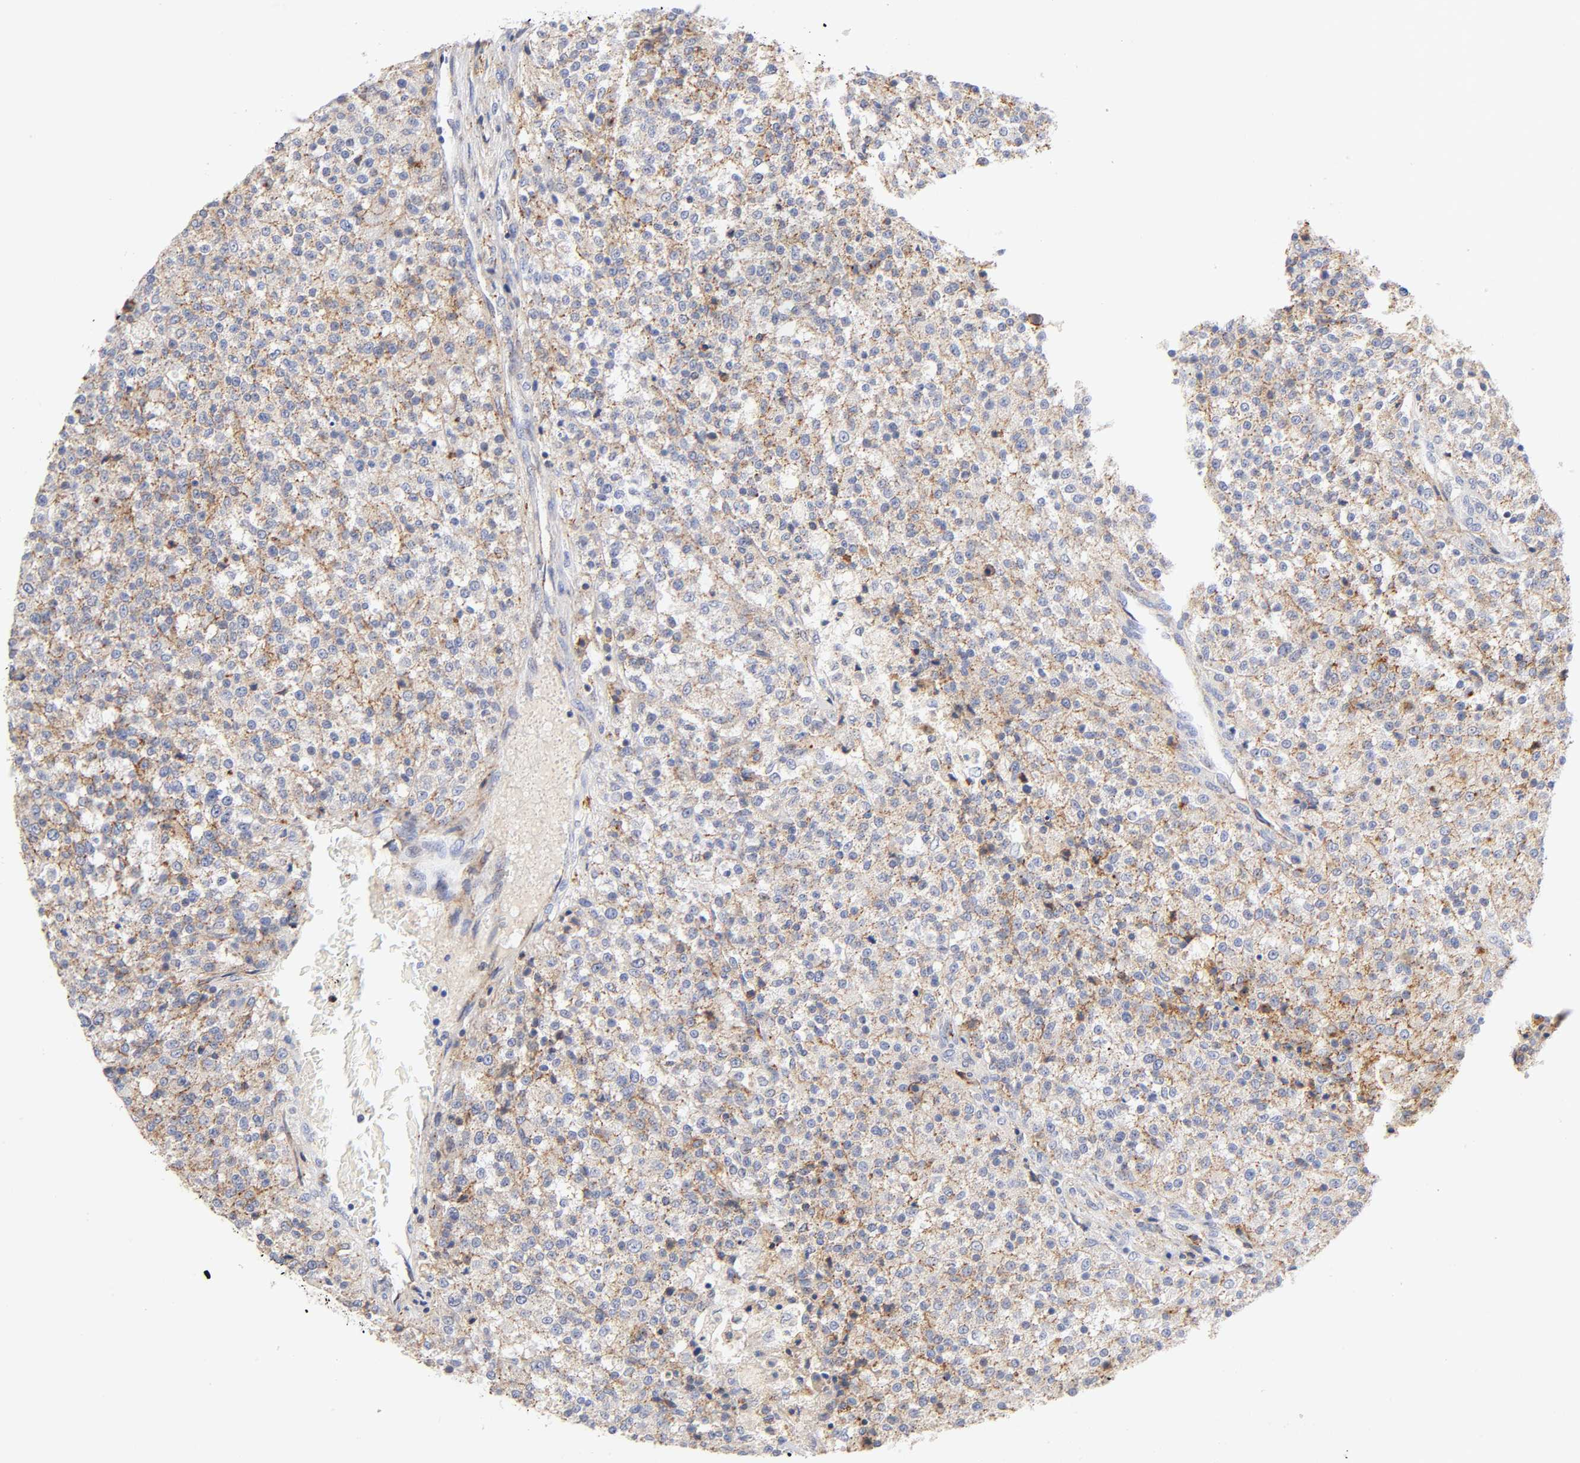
{"staining": {"intensity": "moderate", "quantity": "25%-75%", "location": "cytoplasmic/membranous"}, "tissue": "testis cancer", "cell_type": "Tumor cells", "image_type": "cancer", "snomed": [{"axis": "morphology", "description": "Seminoma, NOS"}, {"axis": "topography", "description": "Testis"}], "caption": "Protein staining reveals moderate cytoplasmic/membranous staining in approximately 25%-75% of tumor cells in testis seminoma. The protein is stained brown, and the nuclei are stained in blue (DAB (3,3'-diaminobenzidine) IHC with brightfield microscopy, high magnification).", "gene": "ANXA7", "patient": {"sex": "male", "age": 59}}